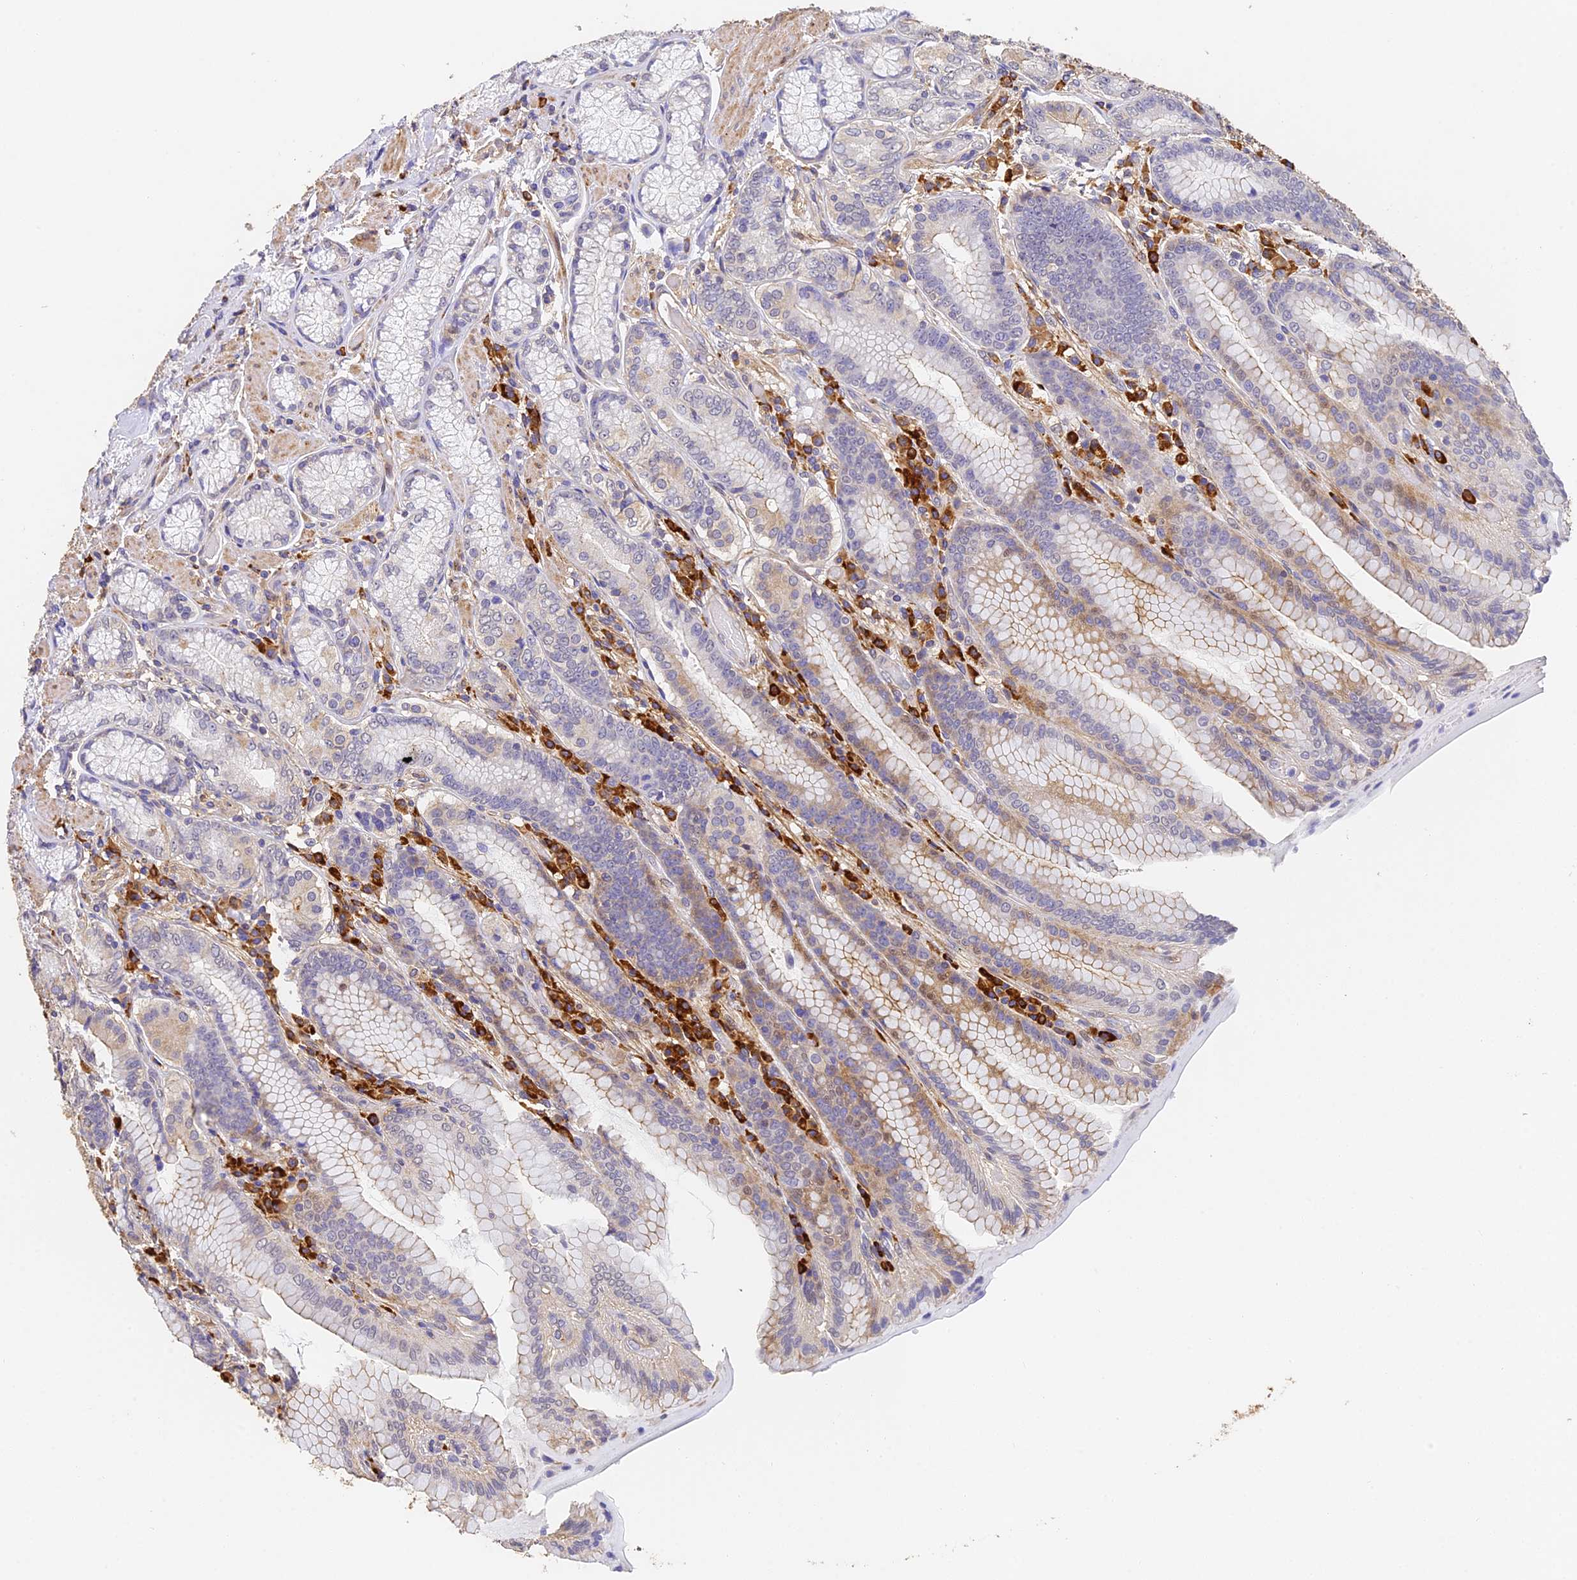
{"staining": {"intensity": "weak", "quantity": "<25%", "location": "cytoplasmic/membranous"}, "tissue": "stomach", "cell_type": "Glandular cells", "image_type": "normal", "snomed": [{"axis": "morphology", "description": "Normal tissue, NOS"}, {"axis": "topography", "description": "Stomach, upper"}, {"axis": "topography", "description": "Stomach, lower"}], "caption": "High power microscopy image of an IHC histopathology image of unremarkable stomach, revealing no significant positivity in glandular cells.", "gene": "SLC11A1", "patient": {"sex": "female", "age": 76}}